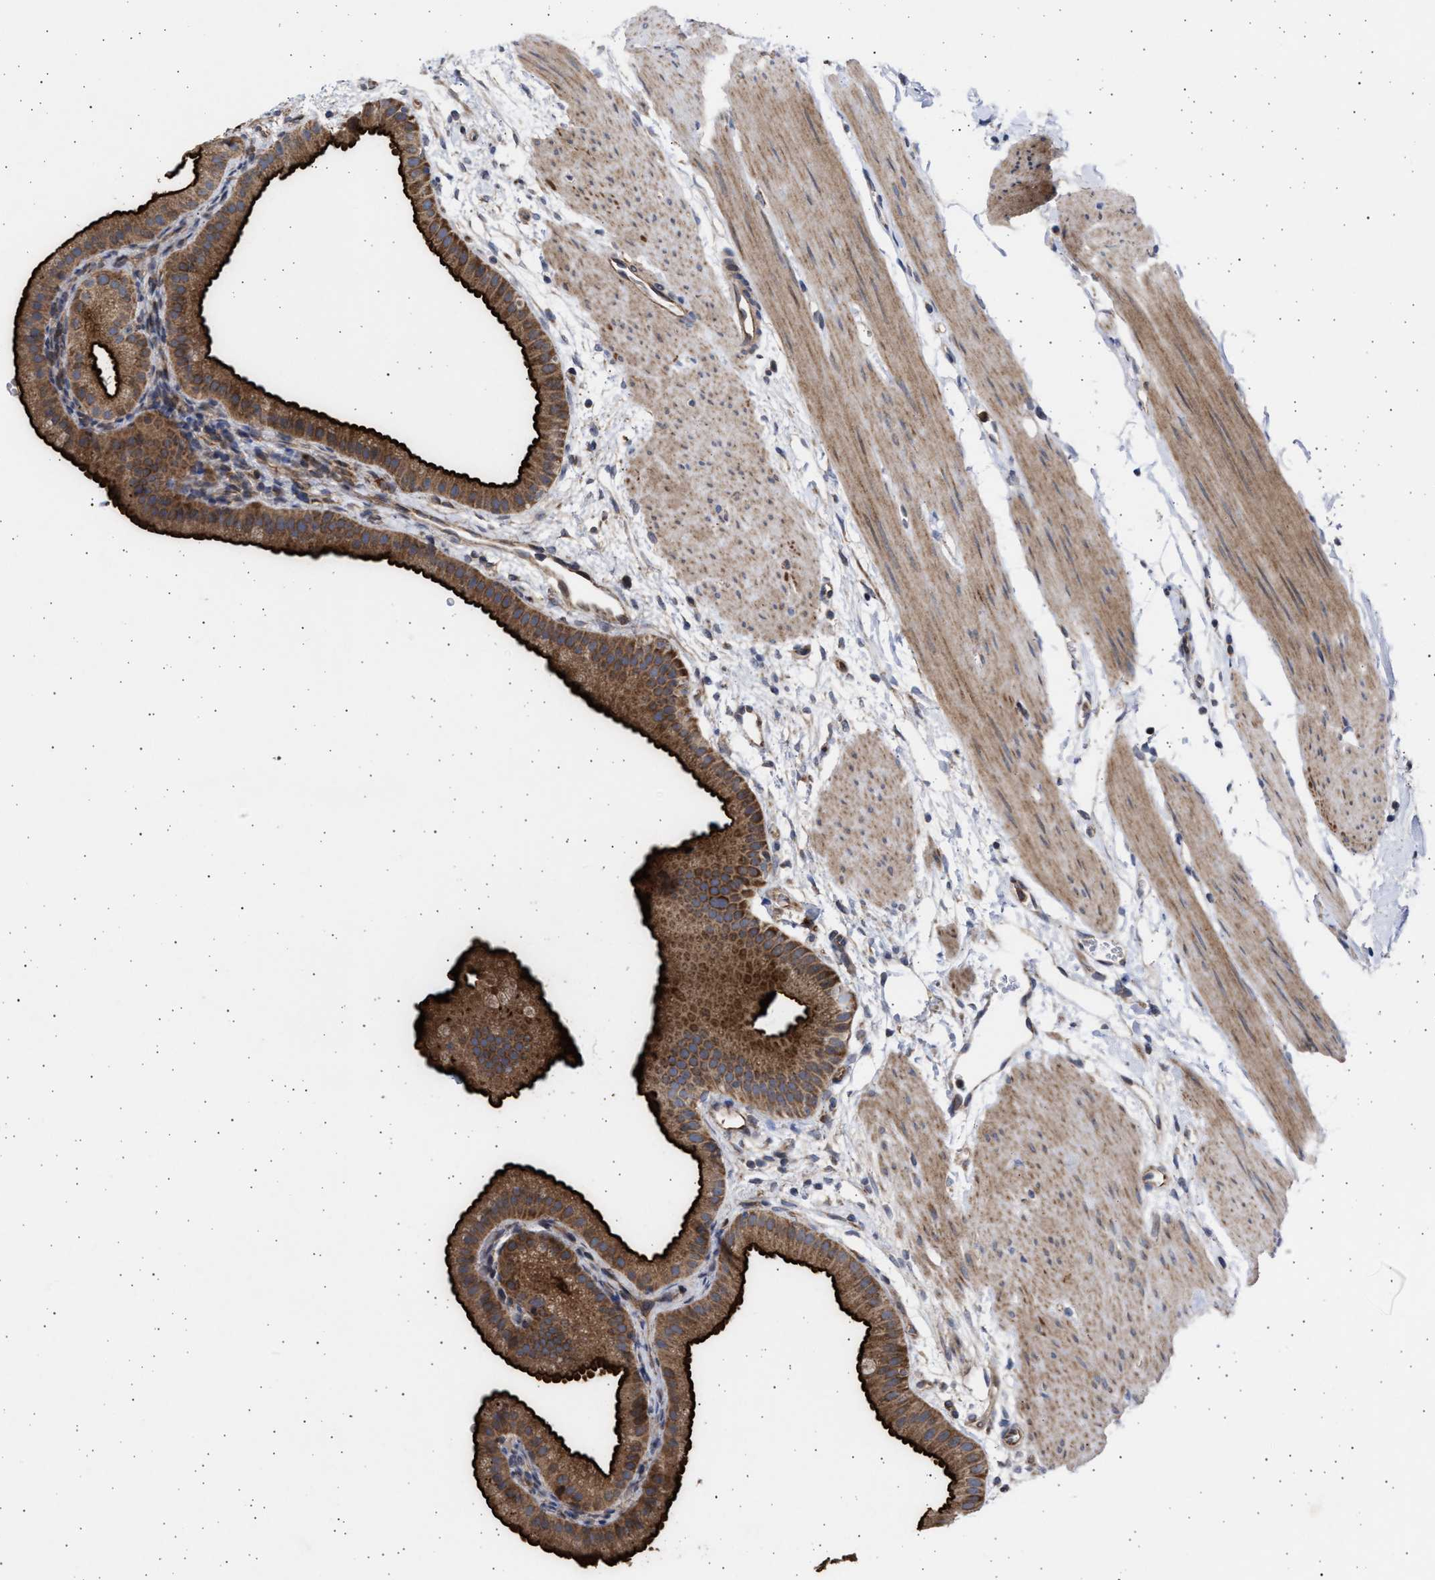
{"staining": {"intensity": "strong", "quantity": ">75%", "location": "cytoplasmic/membranous"}, "tissue": "gallbladder", "cell_type": "Glandular cells", "image_type": "normal", "snomed": [{"axis": "morphology", "description": "Normal tissue, NOS"}, {"axis": "topography", "description": "Gallbladder"}], "caption": "Brown immunohistochemical staining in unremarkable human gallbladder displays strong cytoplasmic/membranous positivity in approximately >75% of glandular cells.", "gene": "TTC19", "patient": {"sex": "female", "age": 64}}